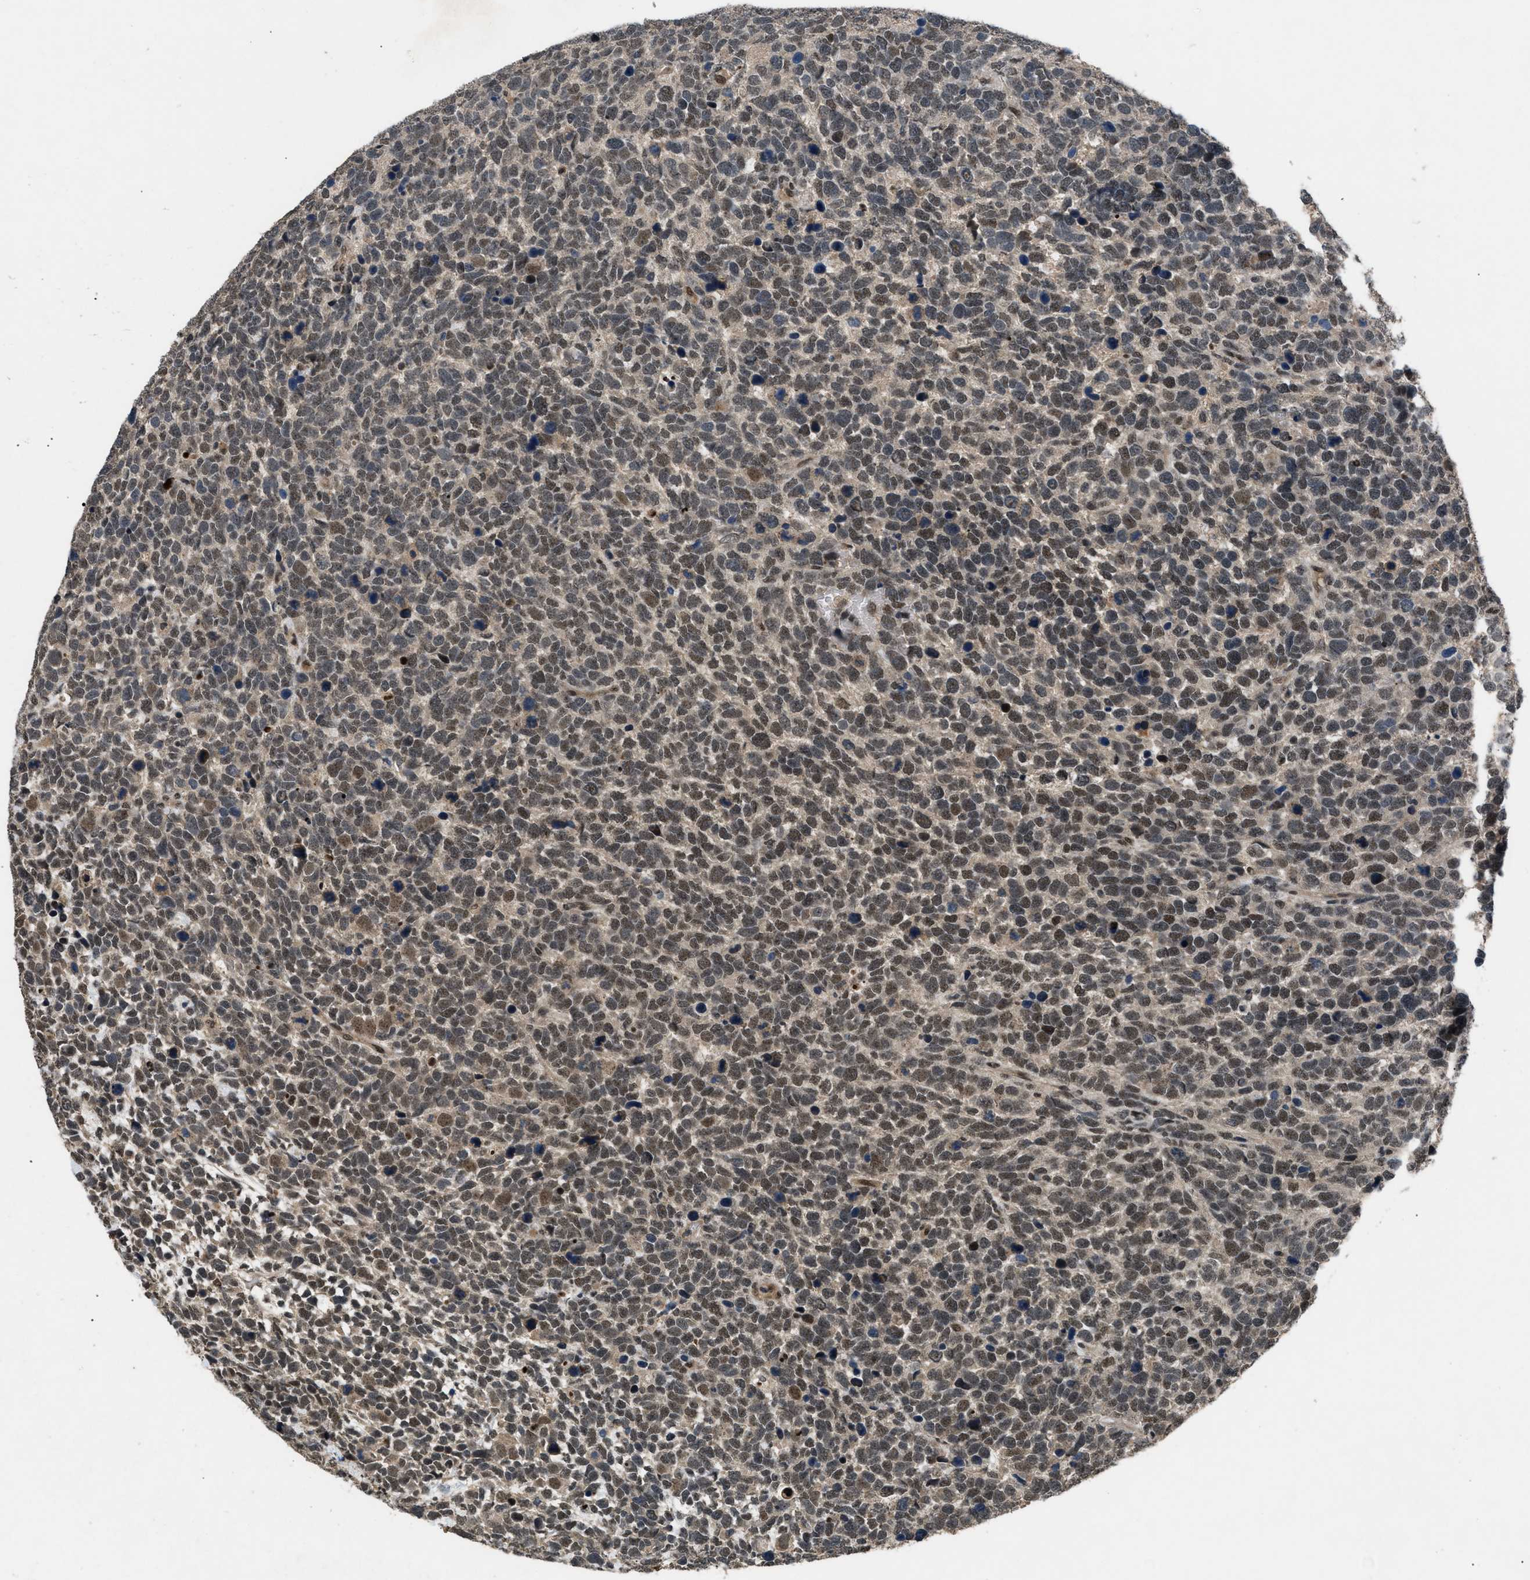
{"staining": {"intensity": "weak", "quantity": ">75%", "location": "nuclear"}, "tissue": "urothelial cancer", "cell_type": "Tumor cells", "image_type": "cancer", "snomed": [{"axis": "morphology", "description": "Urothelial carcinoma, High grade"}, {"axis": "topography", "description": "Urinary bladder"}], "caption": "Human urothelial cancer stained with a protein marker exhibits weak staining in tumor cells.", "gene": "RBM5", "patient": {"sex": "female", "age": 82}}